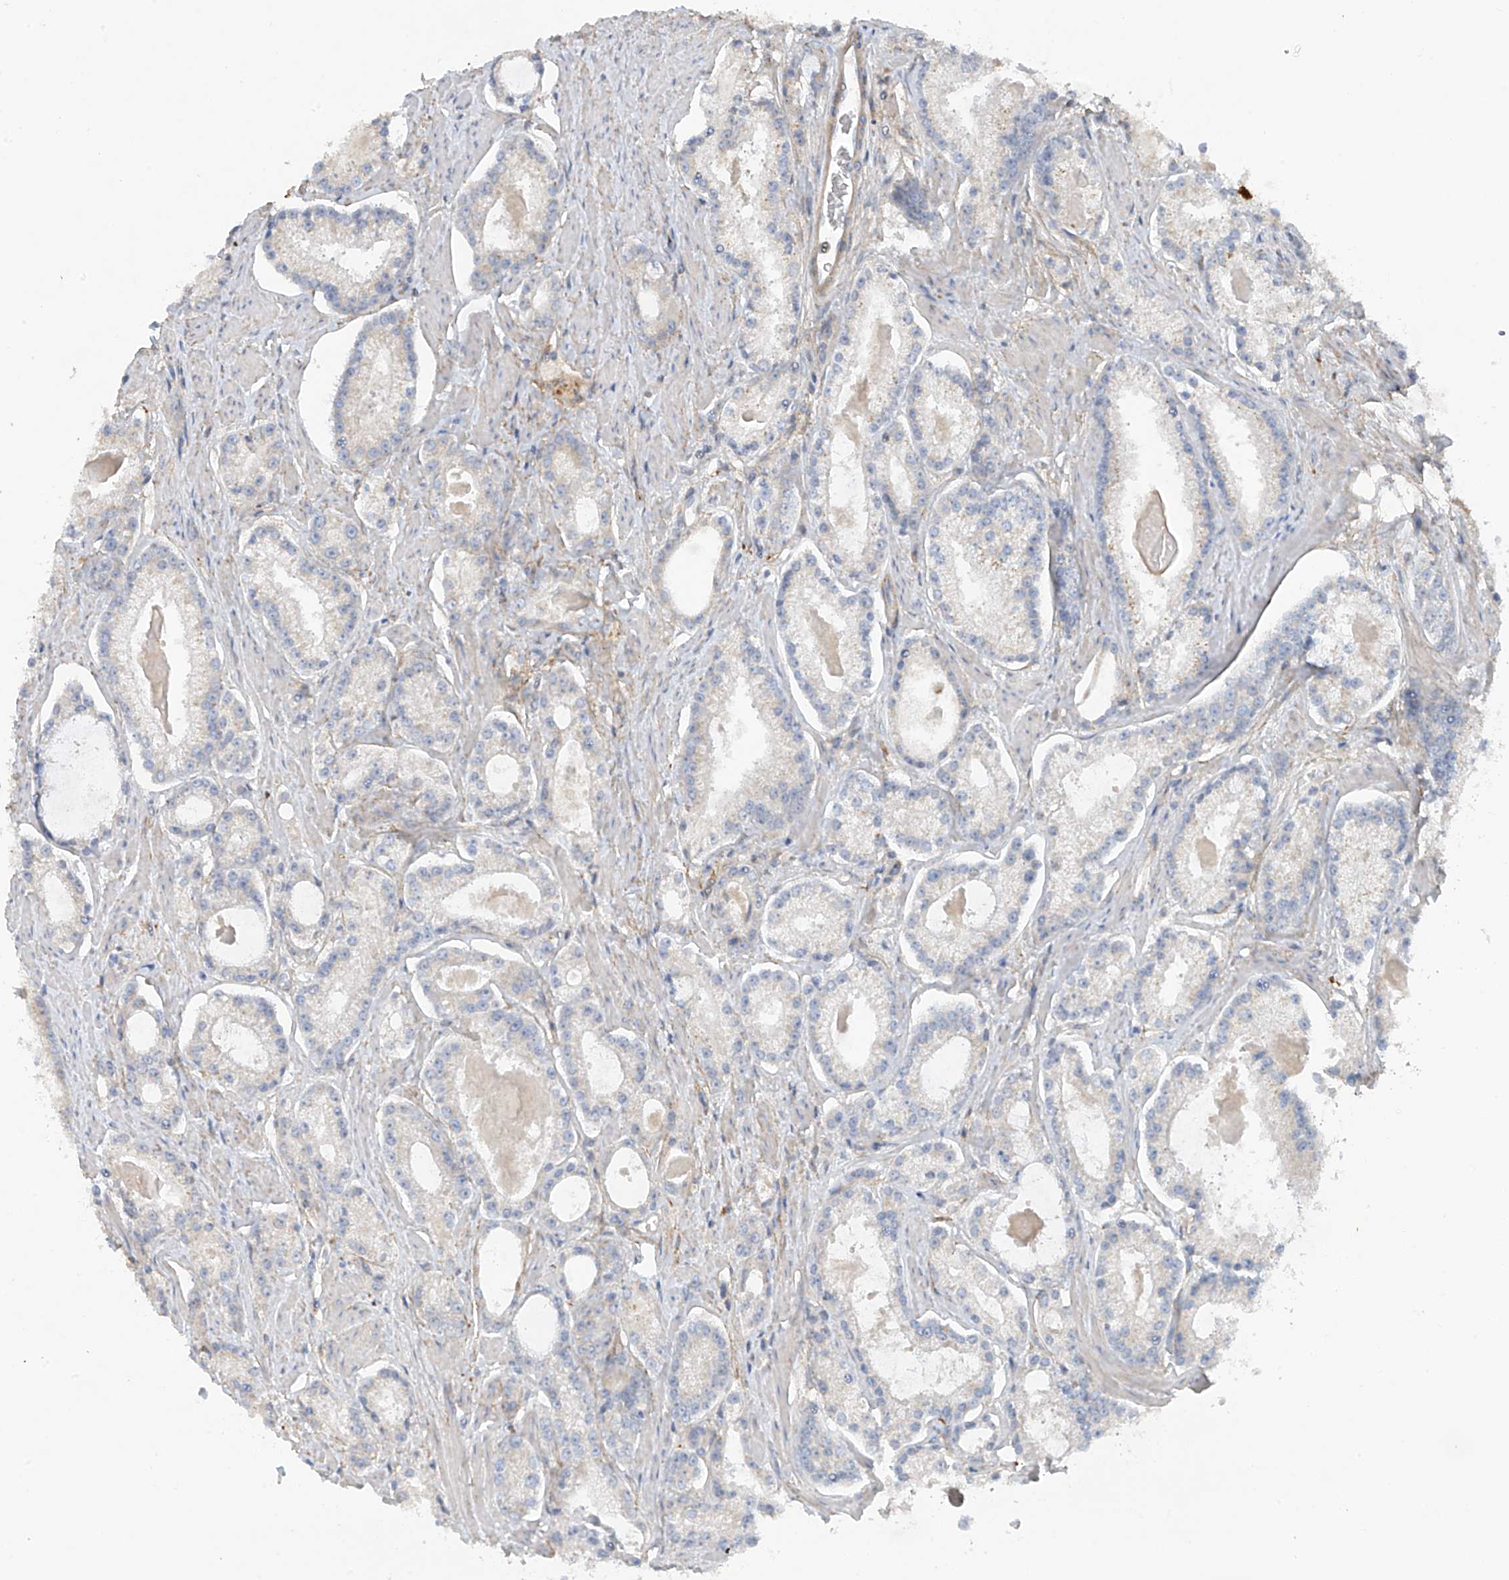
{"staining": {"intensity": "negative", "quantity": "none", "location": "none"}, "tissue": "prostate cancer", "cell_type": "Tumor cells", "image_type": "cancer", "snomed": [{"axis": "morphology", "description": "Adenocarcinoma, Low grade"}, {"axis": "topography", "description": "Prostate"}], "caption": "This is an immunohistochemistry (IHC) photomicrograph of human low-grade adenocarcinoma (prostate). There is no expression in tumor cells.", "gene": "GALNTL6", "patient": {"sex": "male", "age": 54}}